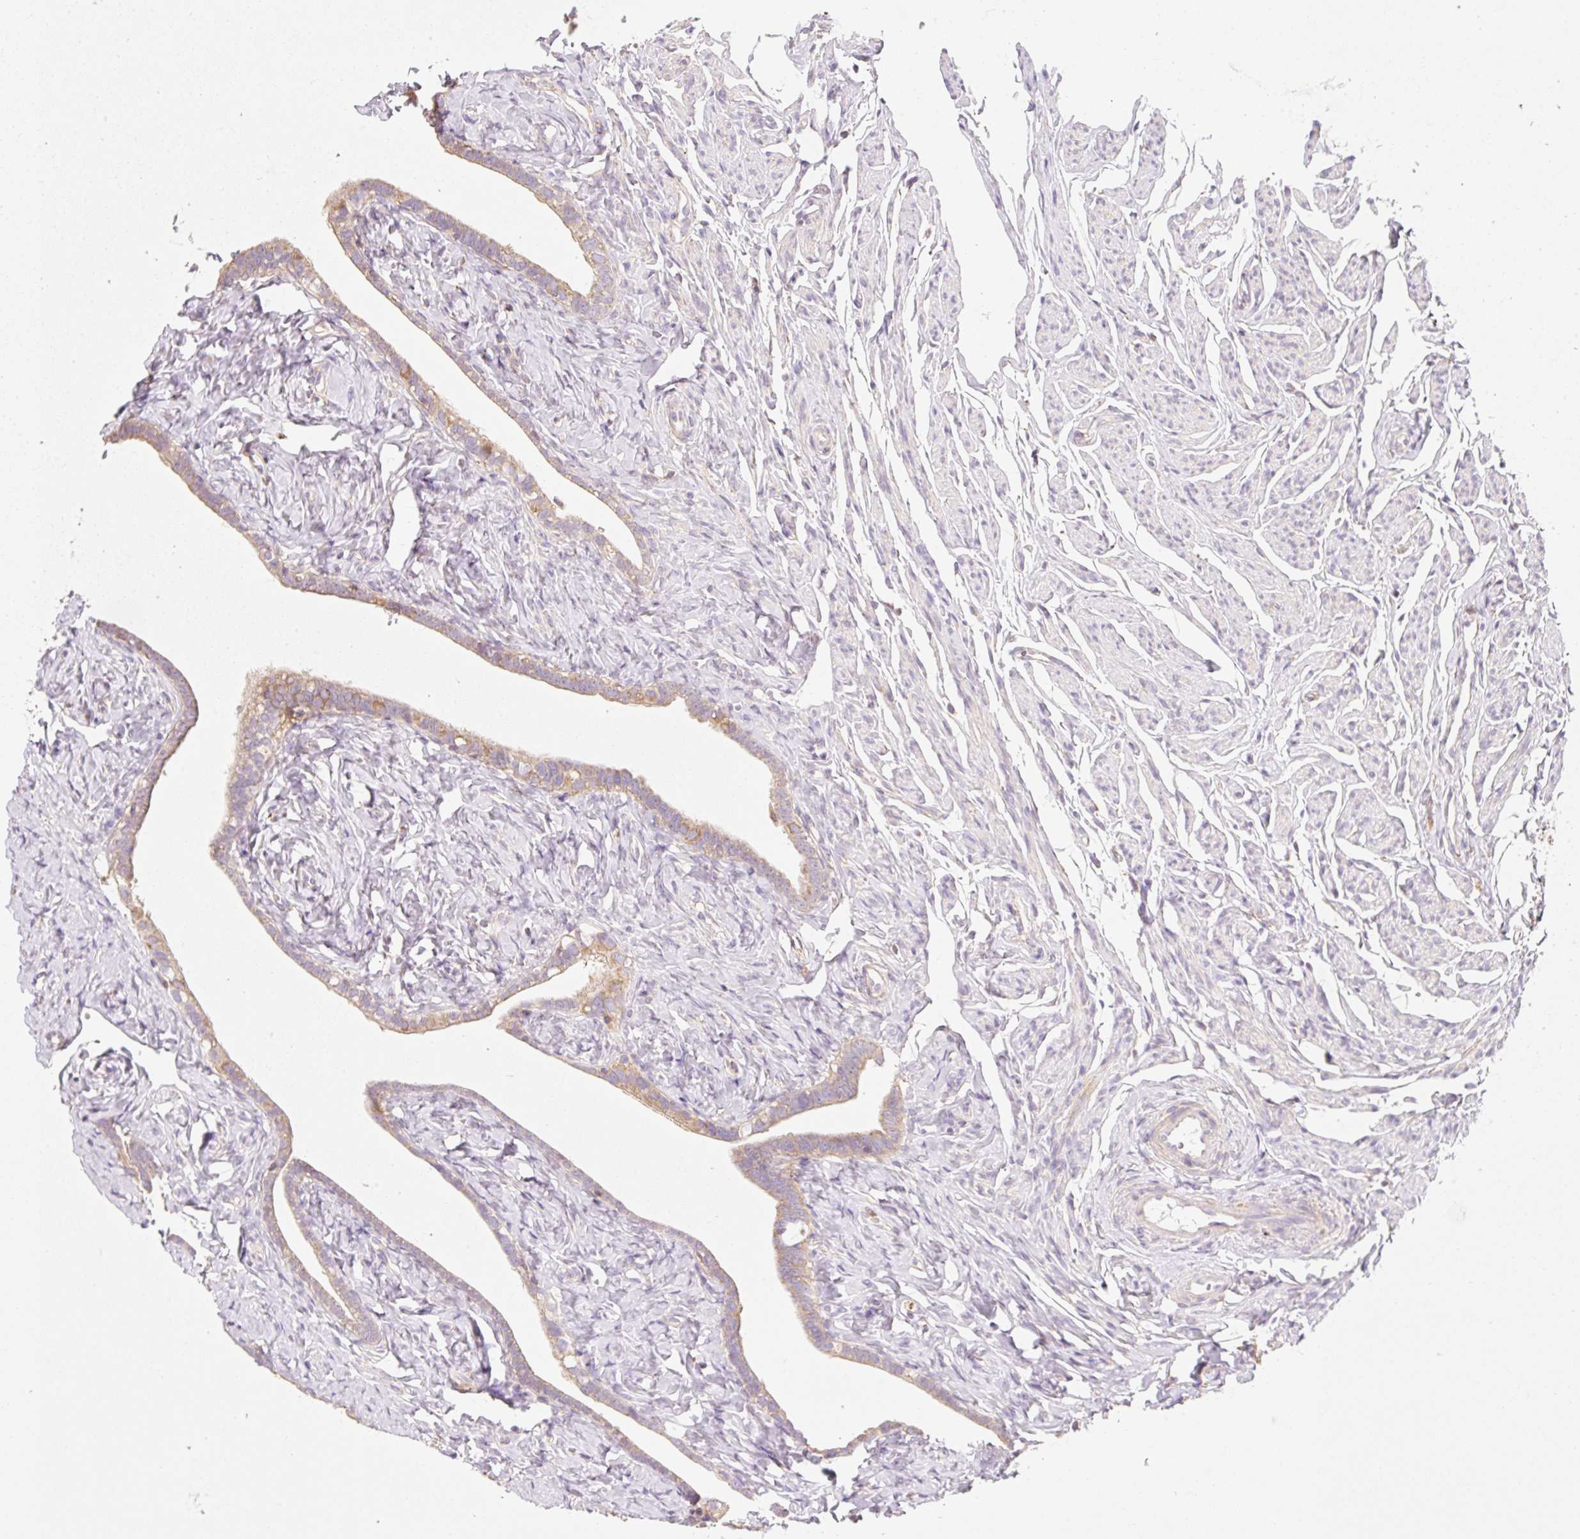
{"staining": {"intensity": "weak", "quantity": "25%-75%", "location": "cytoplasmic/membranous"}, "tissue": "fallopian tube", "cell_type": "Glandular cells", "image_type": "normal", "snomed": [{"axis": "morphology", "description": "Normal tissue, NOS"}, {"axis": "topography", "description": "Fallopian tube"}], "caption": "Weak cytoplasmic/membranous staining for a protein is identified in about 25%-75% of glandular cells of normal fallopian tube using immunohistochemistry.", "gene": "DHX35", "patient": {"sex": "female", "age": 66}}